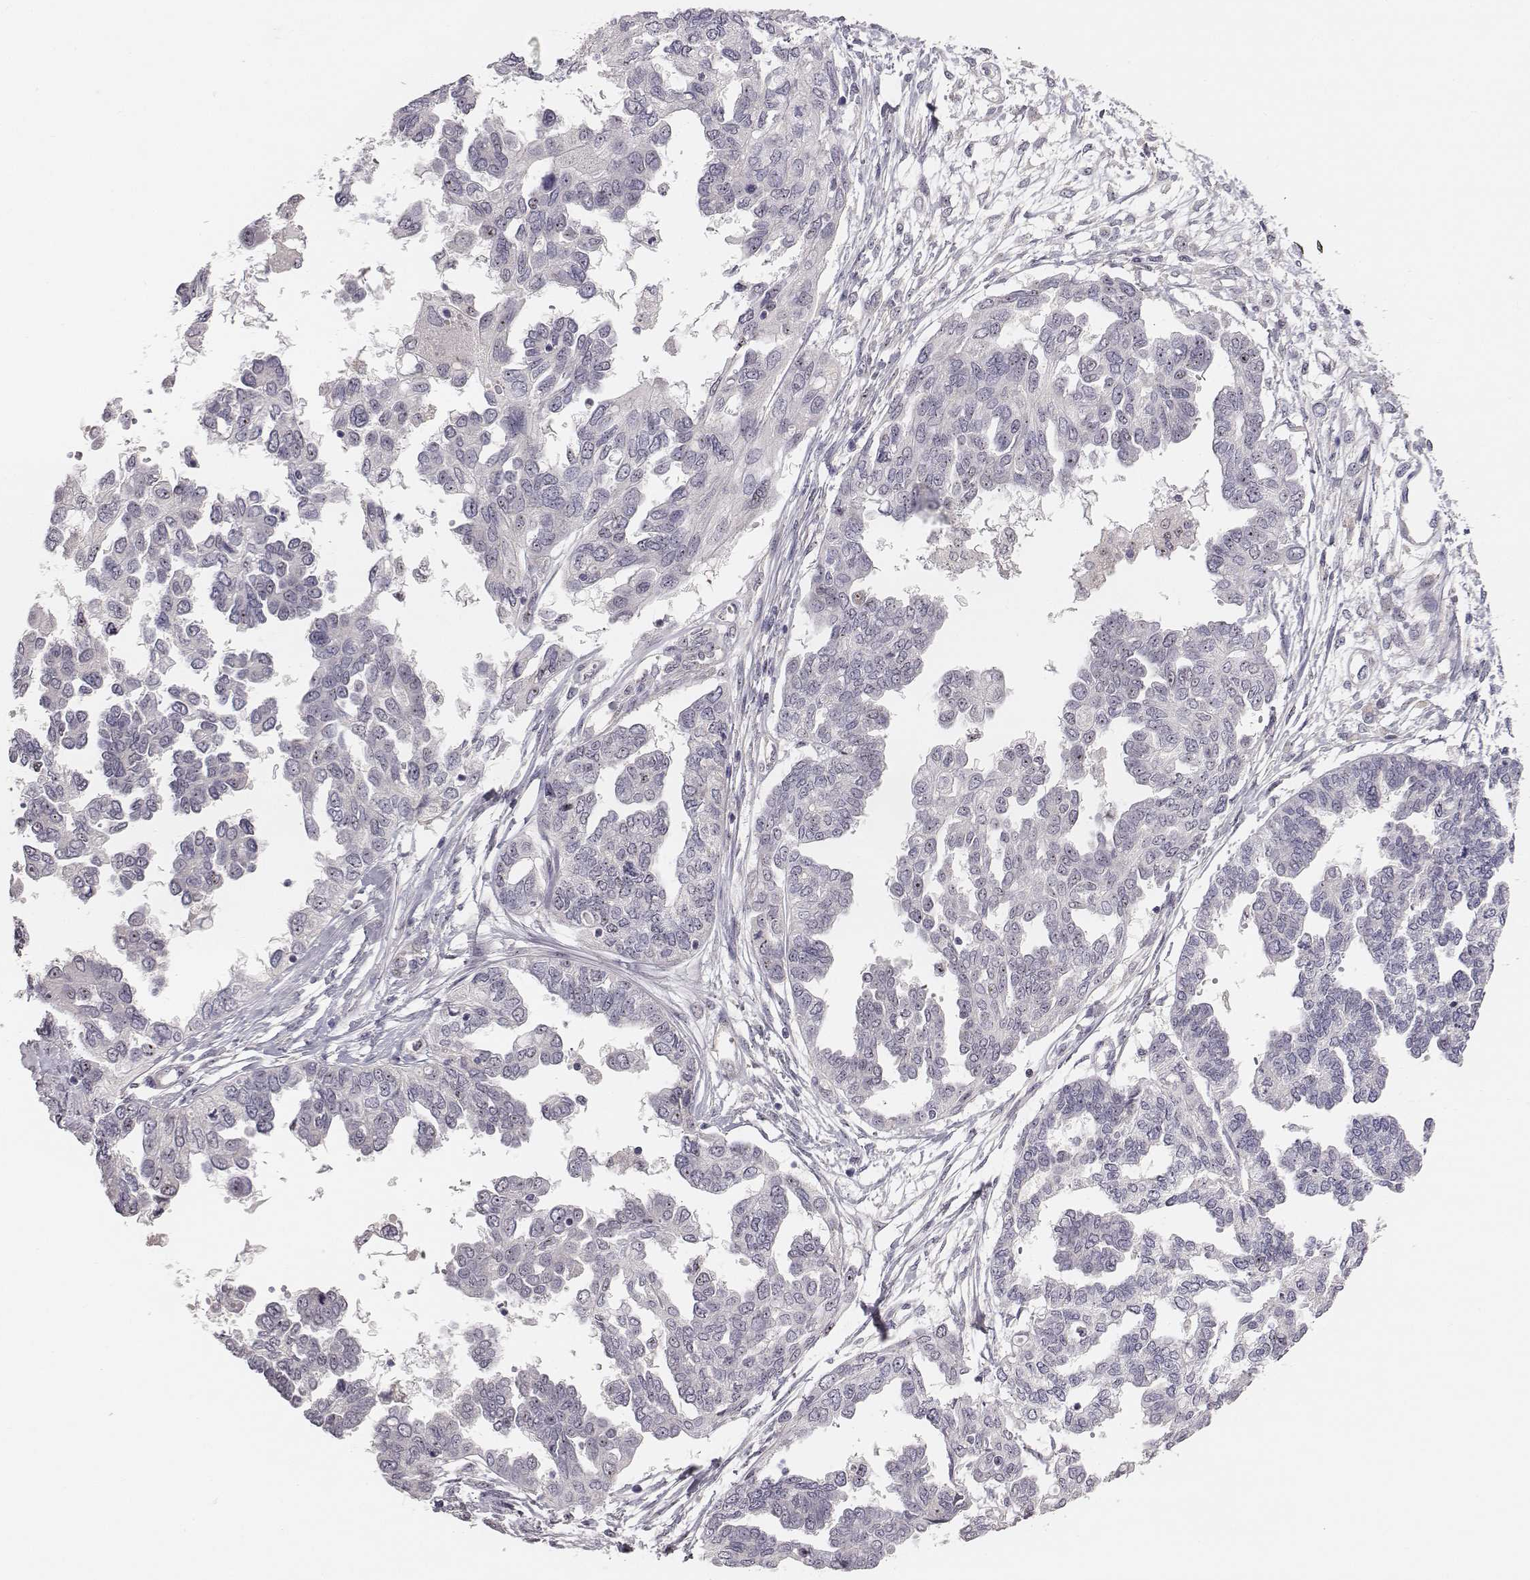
{"staining": {"intensity": "moderate", "quantity": "<25%", "location": "nuclear"}, "tissue": "ovarian cancer", "cell_type": "Tumor cells", "image_type": "cancer", "snomed": [{"axis": "morphology", "description": "Cystadenocarcinoma, serous, NOS"}, {"axis": "topography", "description": "Ovary"}], "caption": "Human ovarian cancer (serous cystadenocarcinoma) stained with a brown dye exhibits moderate nuclear positive expression in approximately <25% of tumor cells.", "gene": "NIFK", "patient": {"sex": "female", "age": 53}}